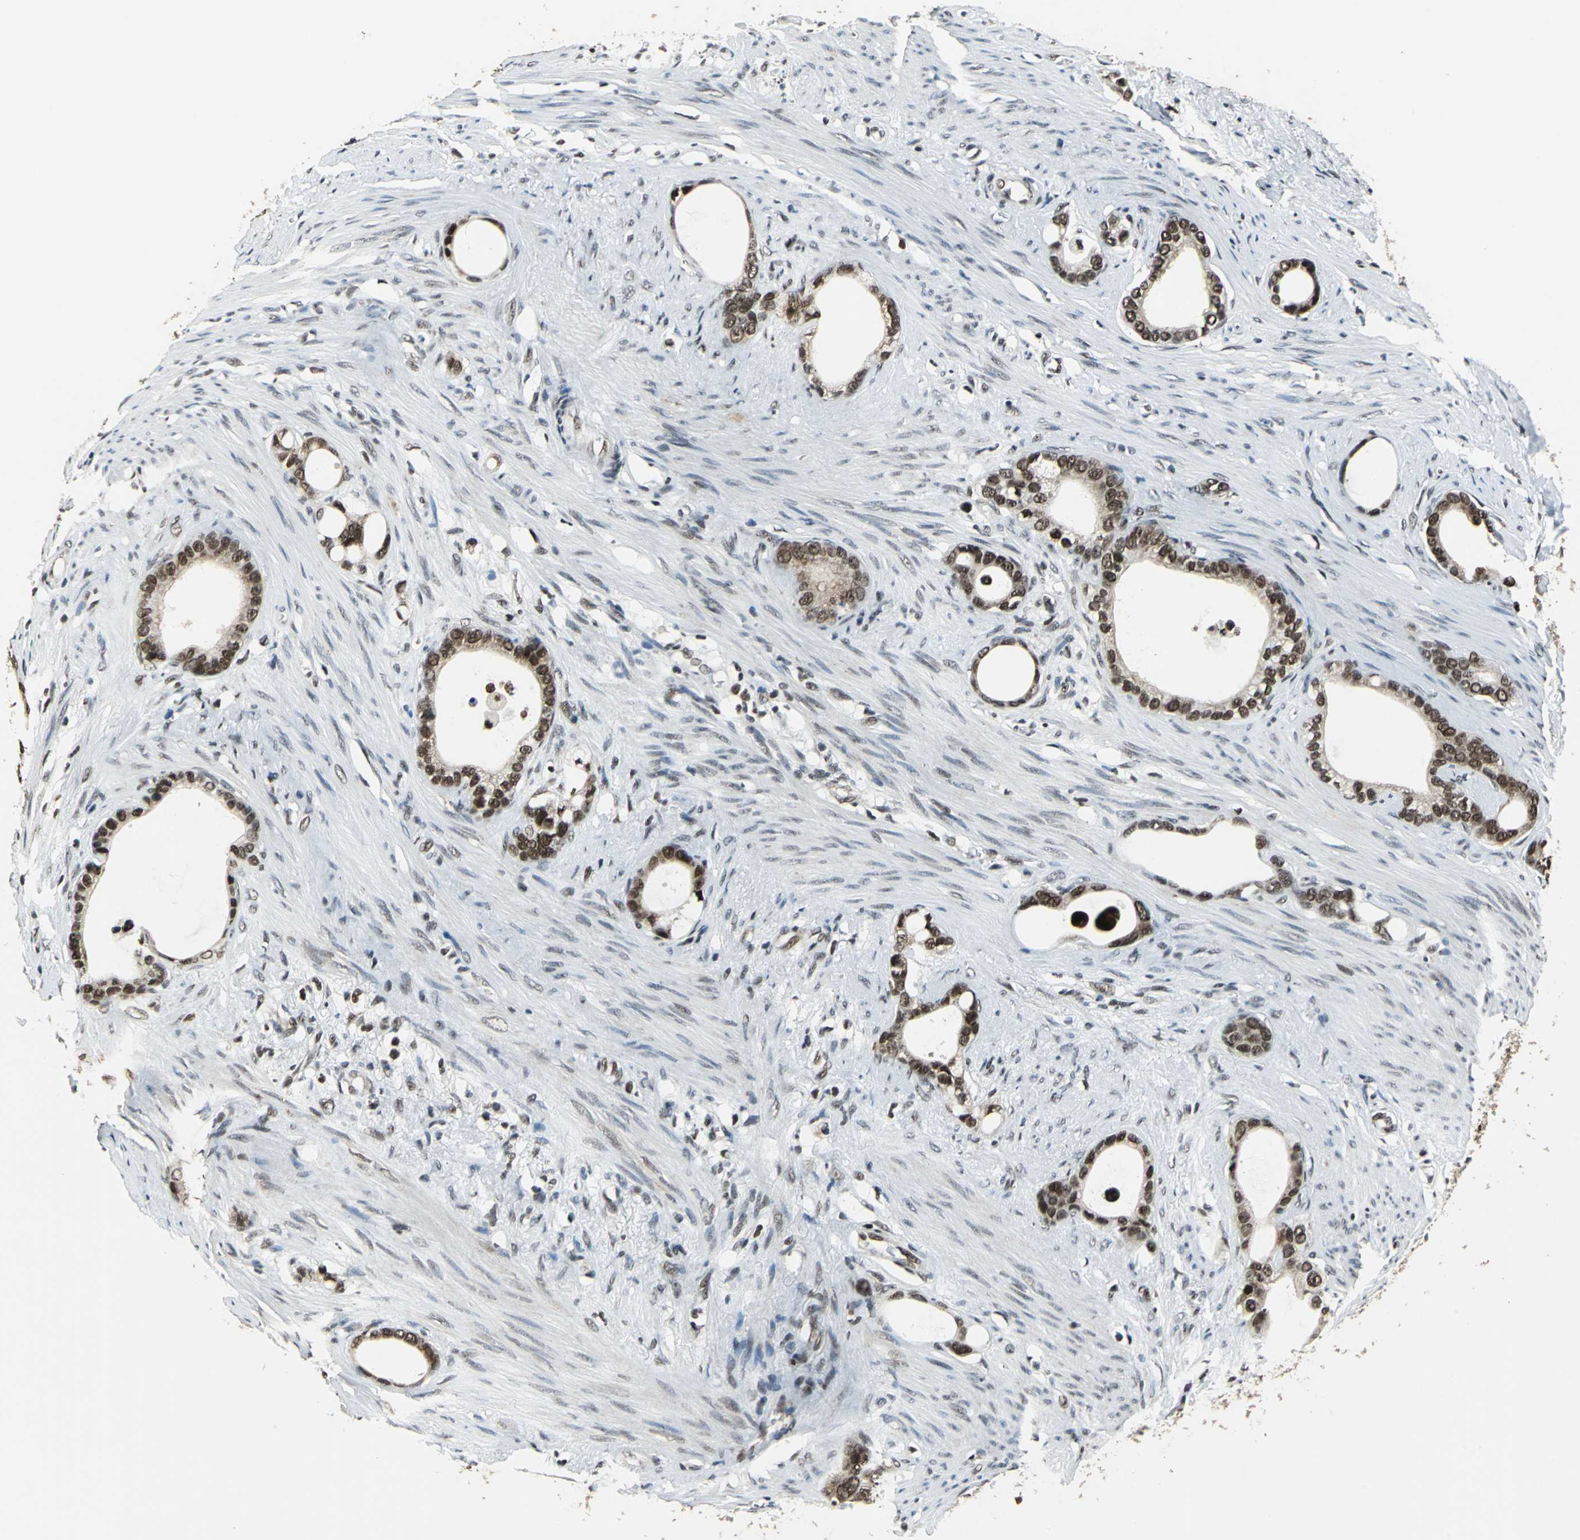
{"staining": {"intensity": "moderate", "quantity": ">75%", "location": "nuclear"}, "tissue": "stomach cancer", "cell_type": "Tumor cells", "image_type": "cancer", "snomed": [{"axis": "morphology", "description": "Adenocarcinoma, NOS"}, {"axis": "topography", "description": "Stomach"}], "caption": "Moderate nuclear expression for a protein is appreciated in about >75% of tumor cells of stomach cancer (adenocarcinoma) using immunohistochemistry (IHC).", "gene": "BCLAF1", "patient": {"sex": "female", "age": 75}}